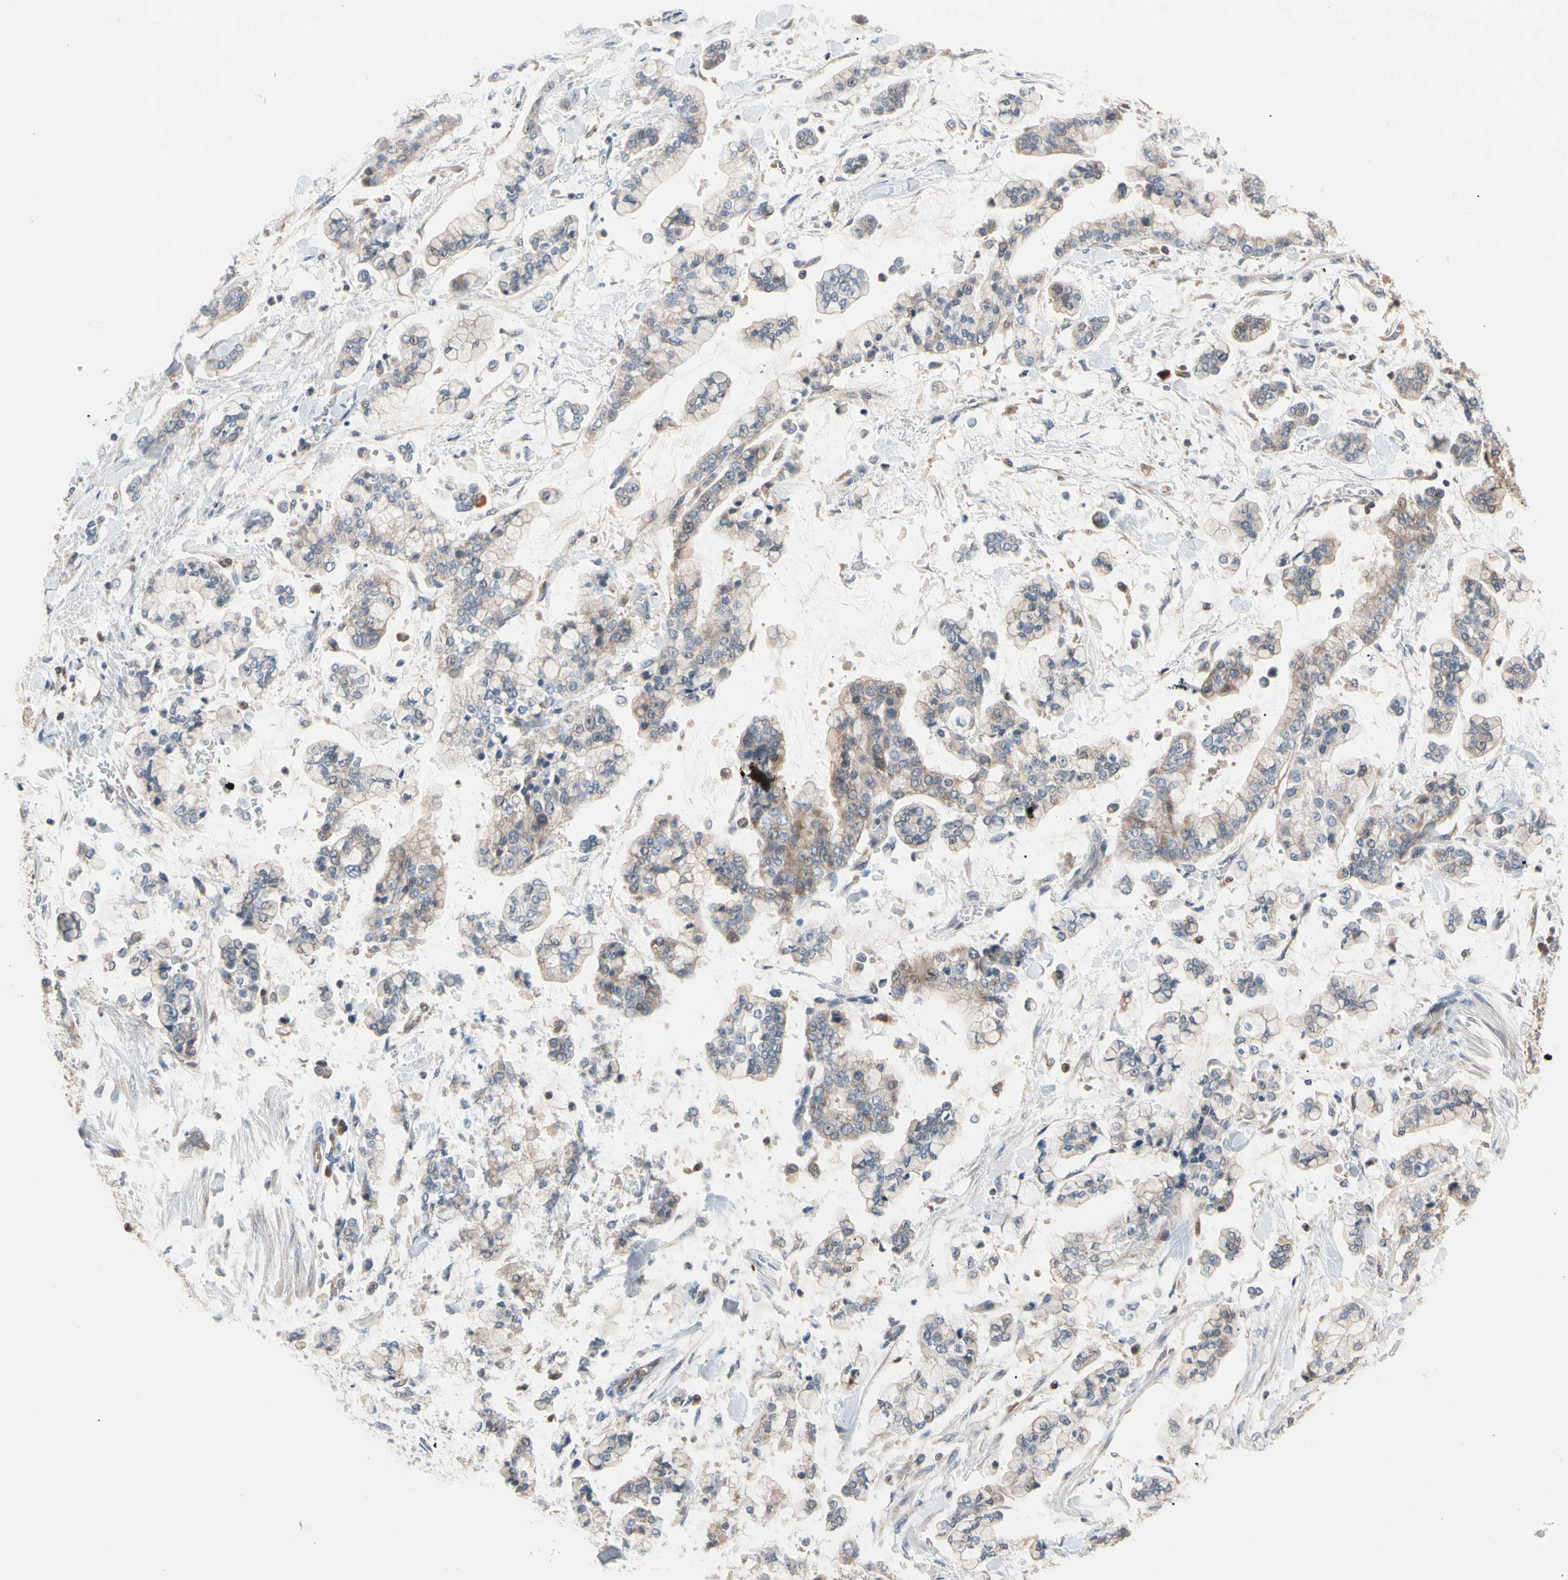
{"staining": {"intensity": "weak", "quantity": "<25%", "location": "cytoplasmic/membranous"}, "tissue": "stomach cancer", "cell_type": "Tumor cells", "image_type": "cancer", "snomed": [{"axis": "morphology", "description": "Normal tissue, NOS"}, {"axis": "morphology", "description": "Adenocarcinoma, NOS"}, {"axis": "topography", "description": "Stomach, upper"}, {"axis": "topography", "description": "Stomach"}], "caption": "The photomicrograph demonstrates no staining of tumor cells in stomach adenocarcinoma.", "gene": "MTHFS", "patient": {"sex": "male", "age": 76}}